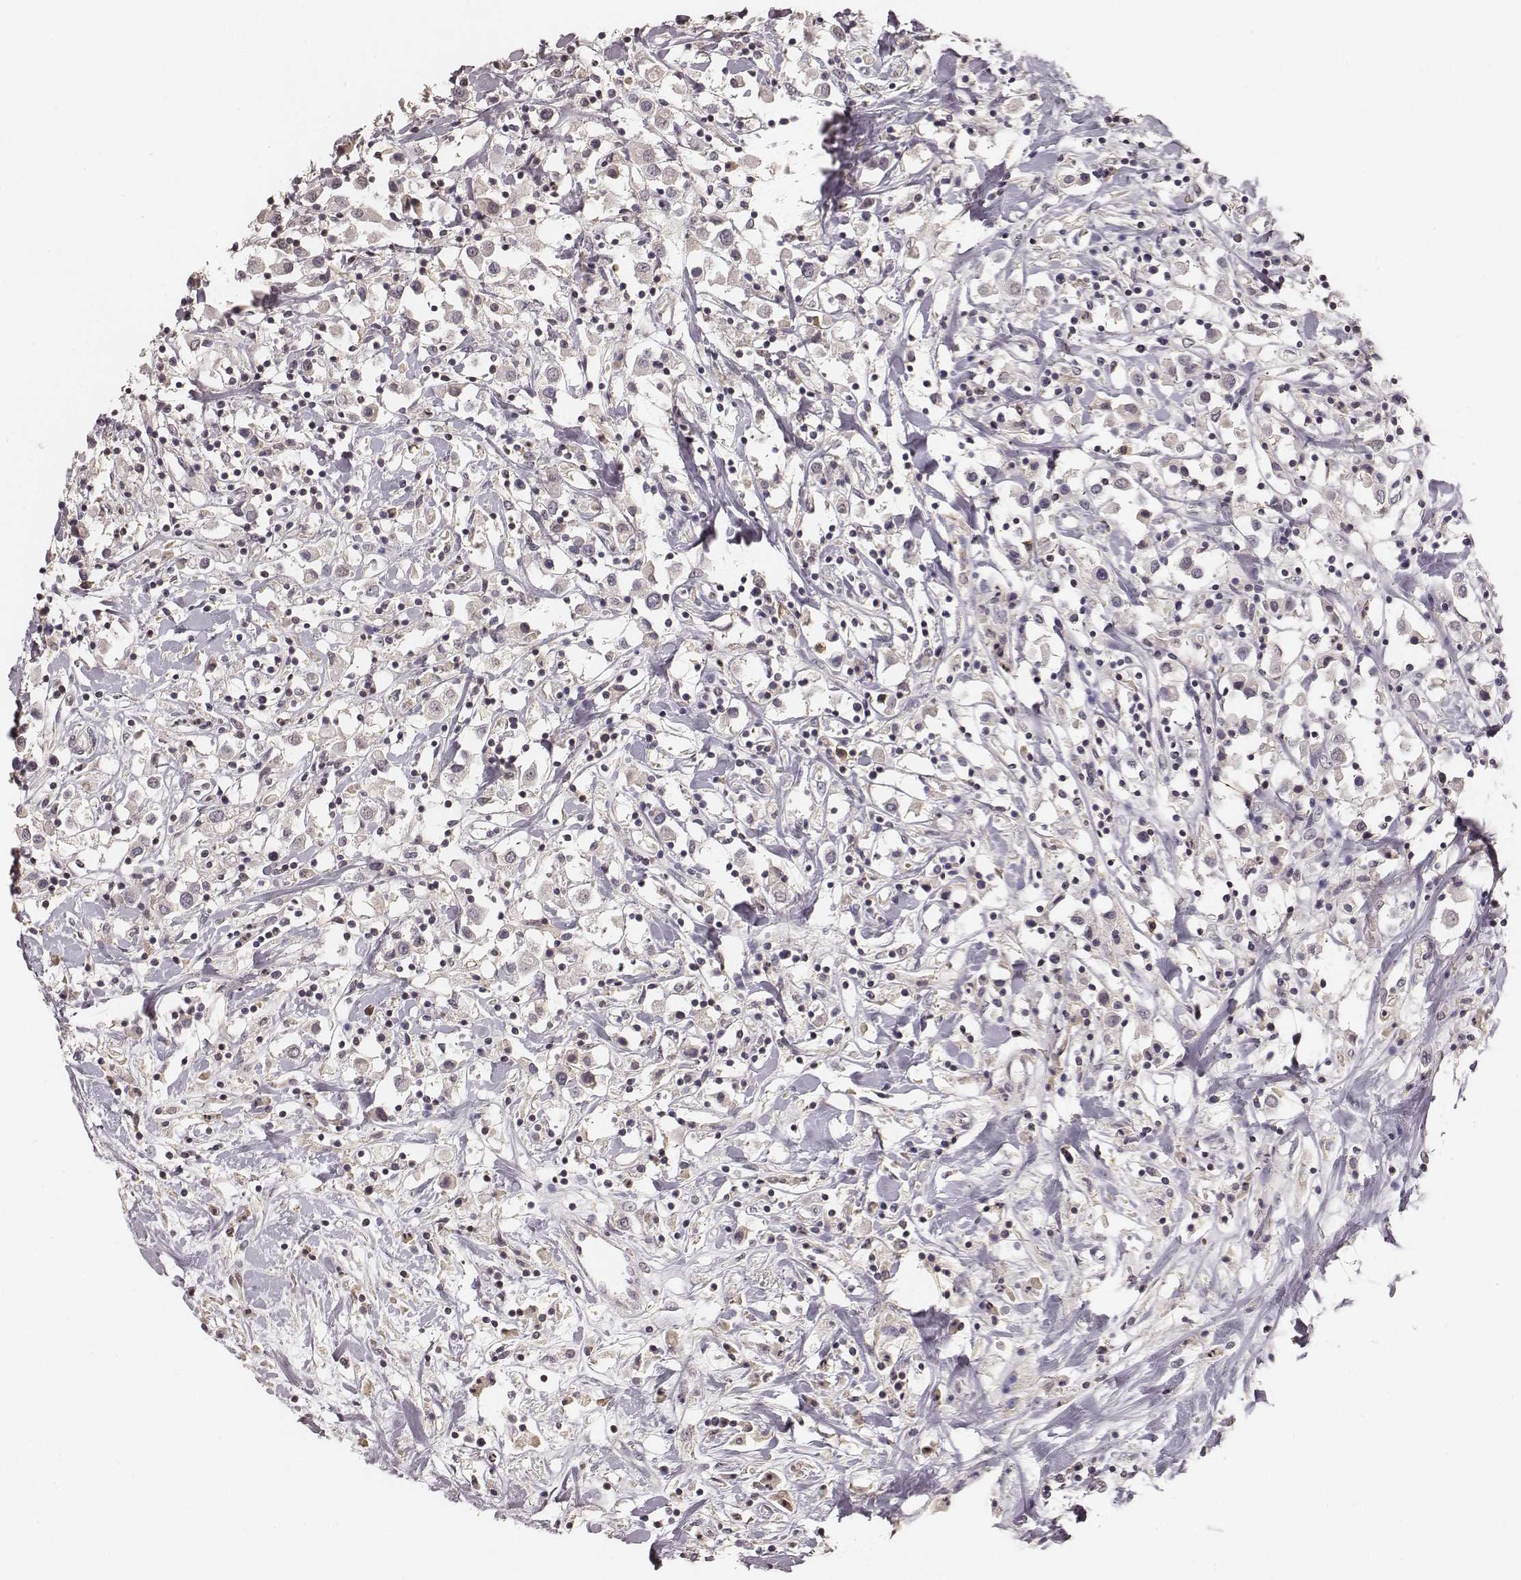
{"staining": {"intensity": "negative", "quantity": "none", "location": "none"}, "tissue": "breast cancer", "cell_type": "Tumor cells", "image_type": "cancer", "snomed": [{"axis": "morphology", "description": "Duct carcinoma"}, {"axis": "topography", "description": "Breast"}], "caption": "A histopathology image of breast cancer stained for a protein exhibits no brown staining in tumor cells. The staining is performed using DAB brown chromogen with nuclei counter-stained in using hematoxylin.", "gene": "LY6K", "patient": {"sex": "female", "age": 61}}